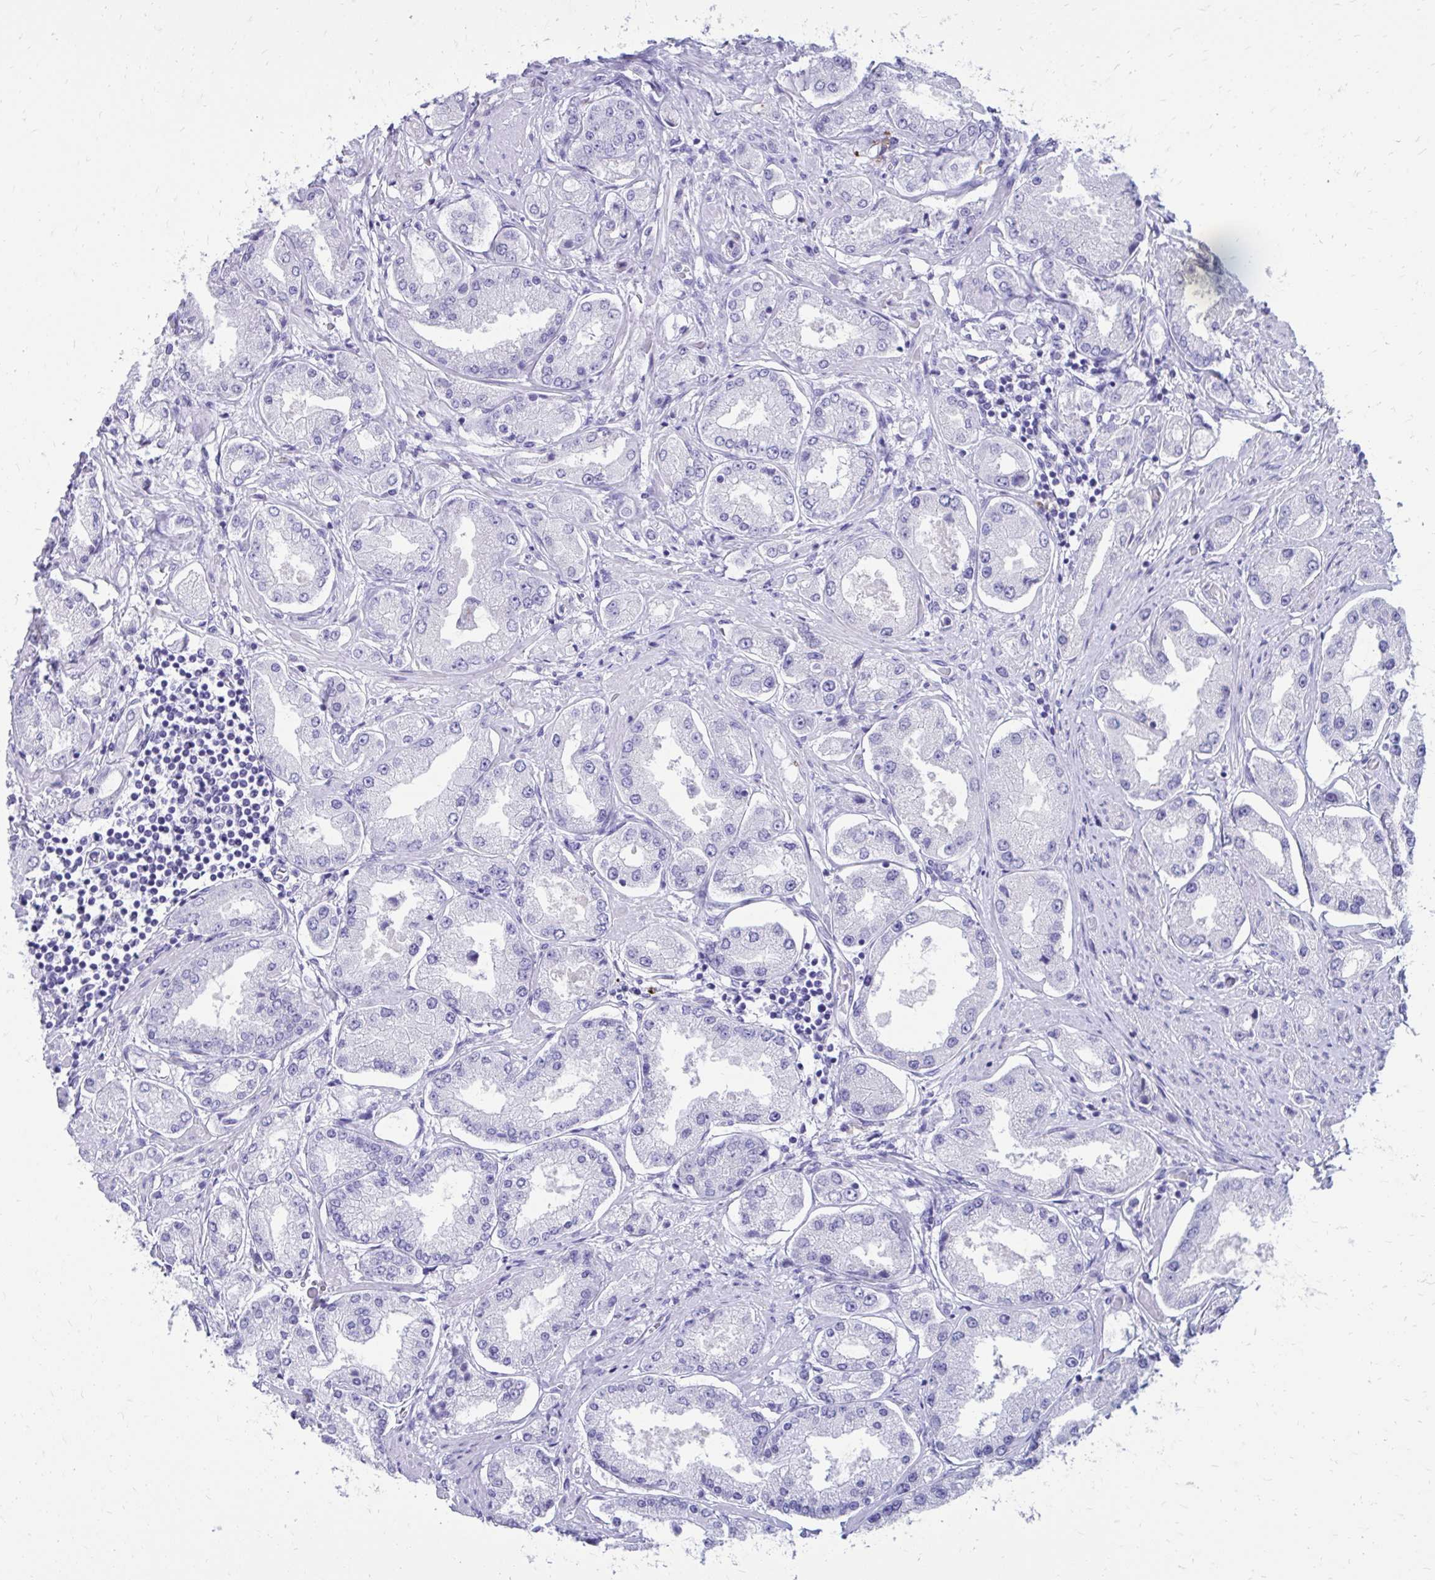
{"staining": {"intensity": "negative", "quantity": "none", "location": "none"}, "tissue": "prostate cancer", "cell_type": "Tumor cells", "image_type": "cancer", "snomed": [{"axis": "morphology", "description": "Adenocarcinoma, High grade"}, {"axis": "topography", "description": "Prostate"}], "caption": "This histopathology image is of prostate cancer stained with IHC to label a protein in brown with the nuclei are counter-stained blue. There is no expression in tumor cells. Nuclei are stained in blue.", "gene": "SATL1", "patient": {"sex": "male", "age": 69}}